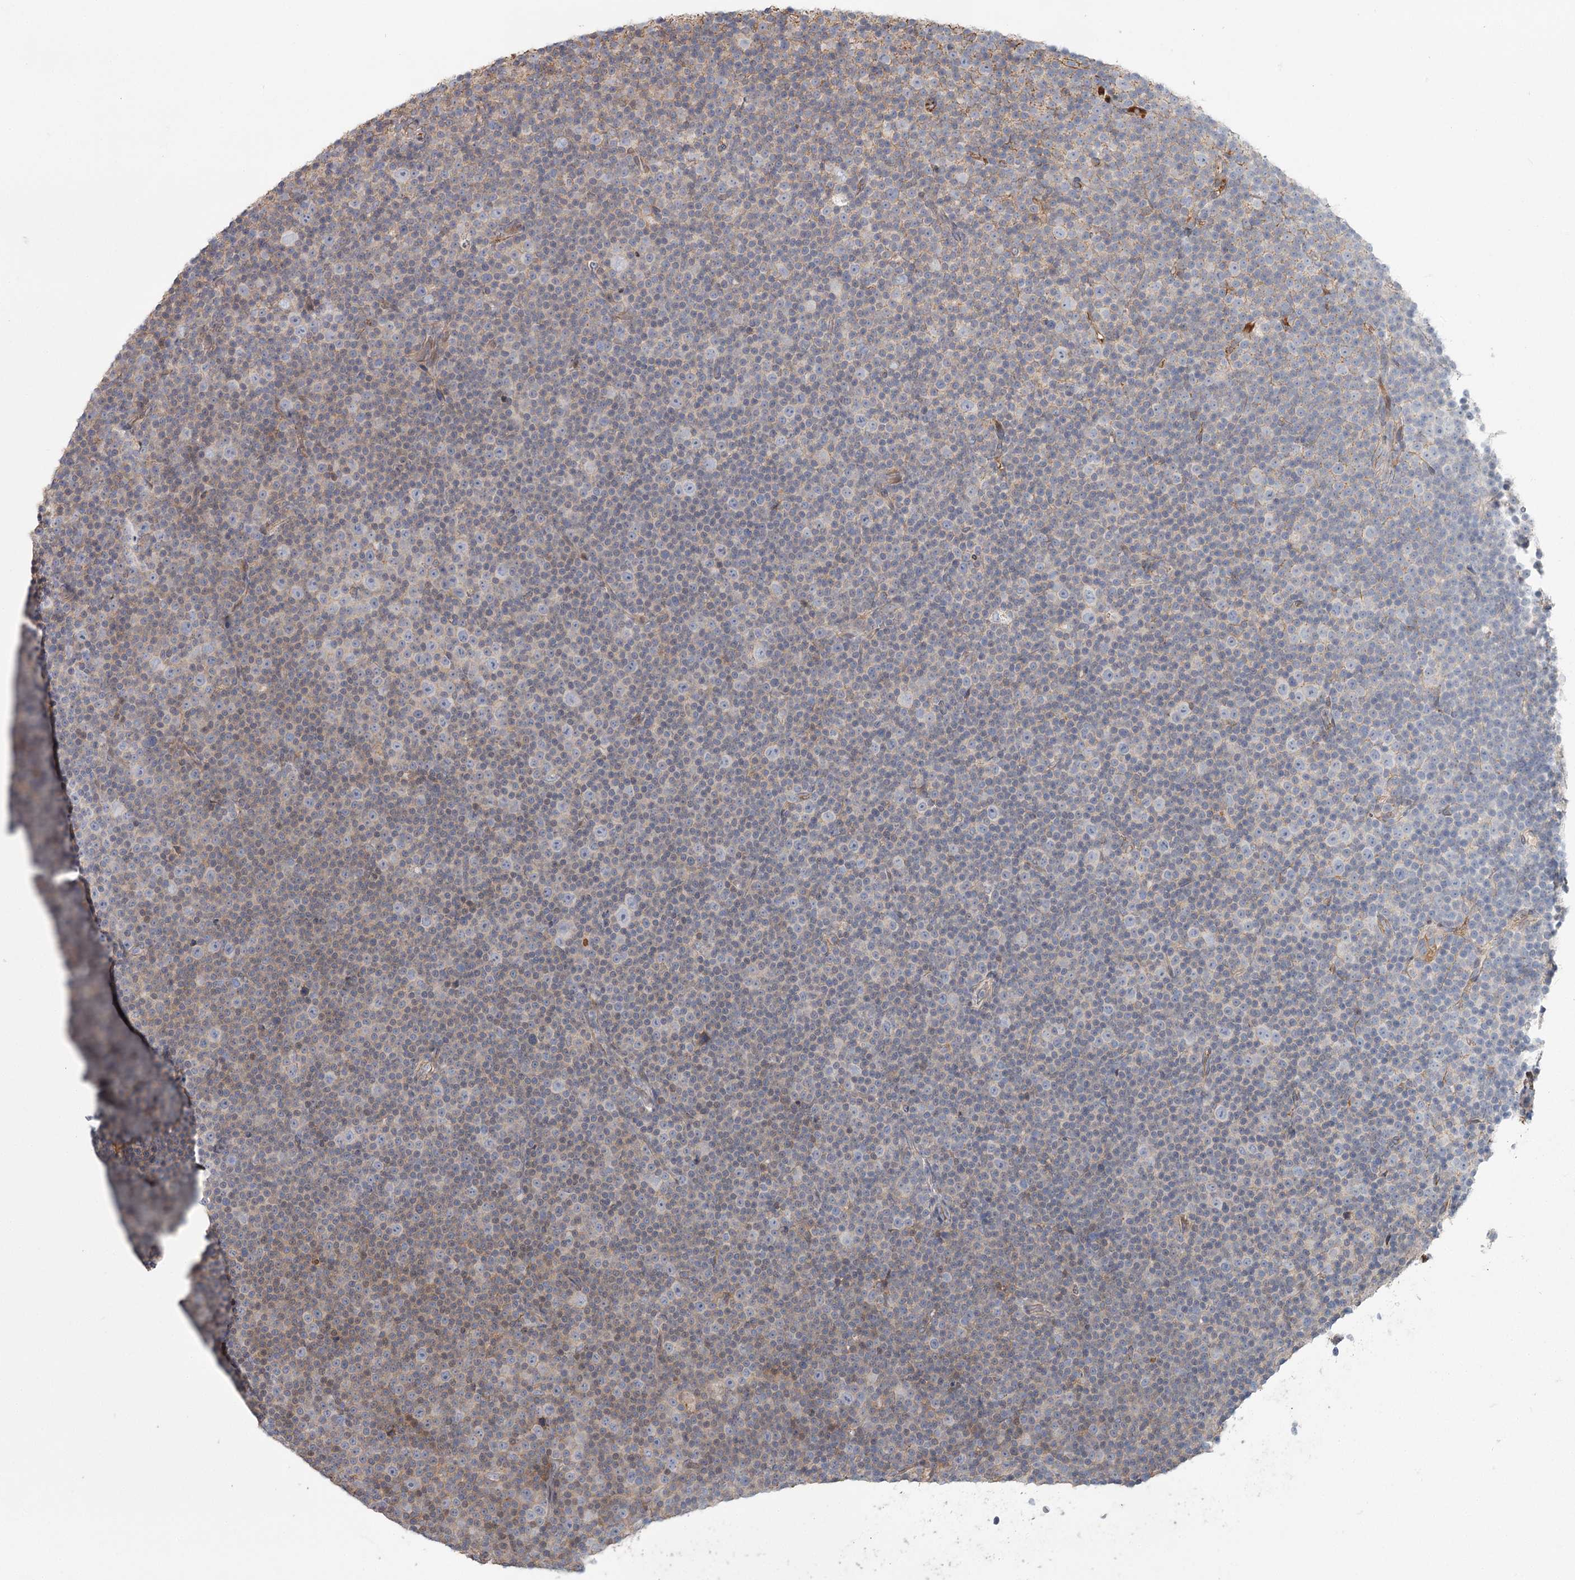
{"staining": {"intensity": "negative", "quantity": "none", "location": "none"}, "tissue": "lymphoma", "cell_type": "Tumor cells", "image_type": "cancer", "snomed": [{"axis": "morphology", "description": "Malignant lymphoma, non-Hodgkin's type, Low grade"}, {"axis": "topography", "description": "Lymph node"}], "caption": "IHC of human malignant lymphoma, non-Hodgkin's type (low-grade) displays no staining in tumor cells.", "gene": "DHRS9", "patient": {"sex": "female", "age": 67}}